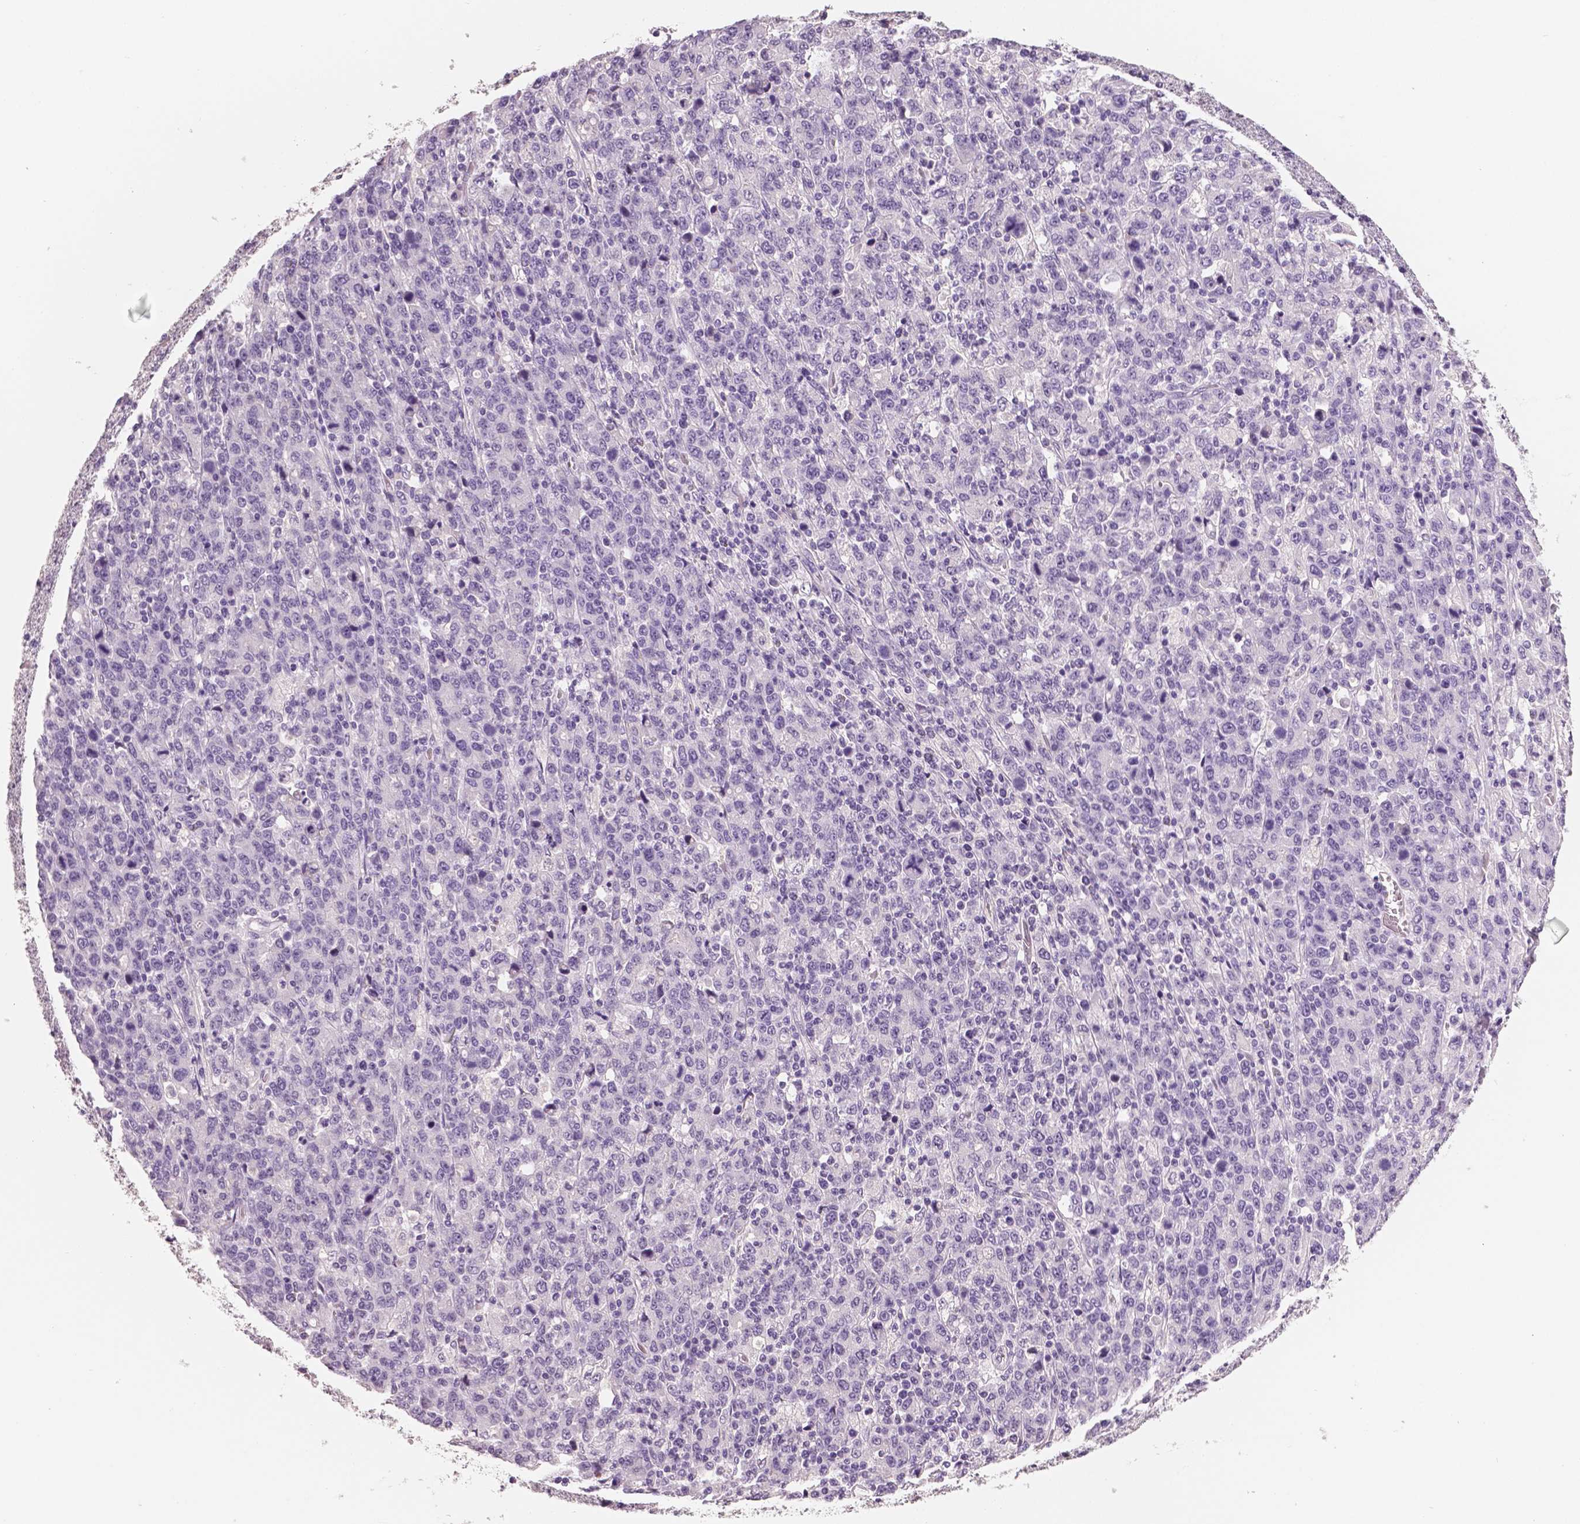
{"staining": {"intensity": "negative", "quantity": "none", "location": "none"}, "tissue": "stomach cancer", "cell_type": "Tumor cells", "image_type": "cancer", "snomed": [{"axis": "morphology", "description": "Adenocarcinoma, NOS"}, {"axis": "topography", "description": "Stomach, upper"}], "caption": "Human stomach adenocarcinoma stained for a protein using IHC demonstrates no staining in tumor cells.", "gene": "TSPAN7", "patient": {"sex": "male", "age": 69}}